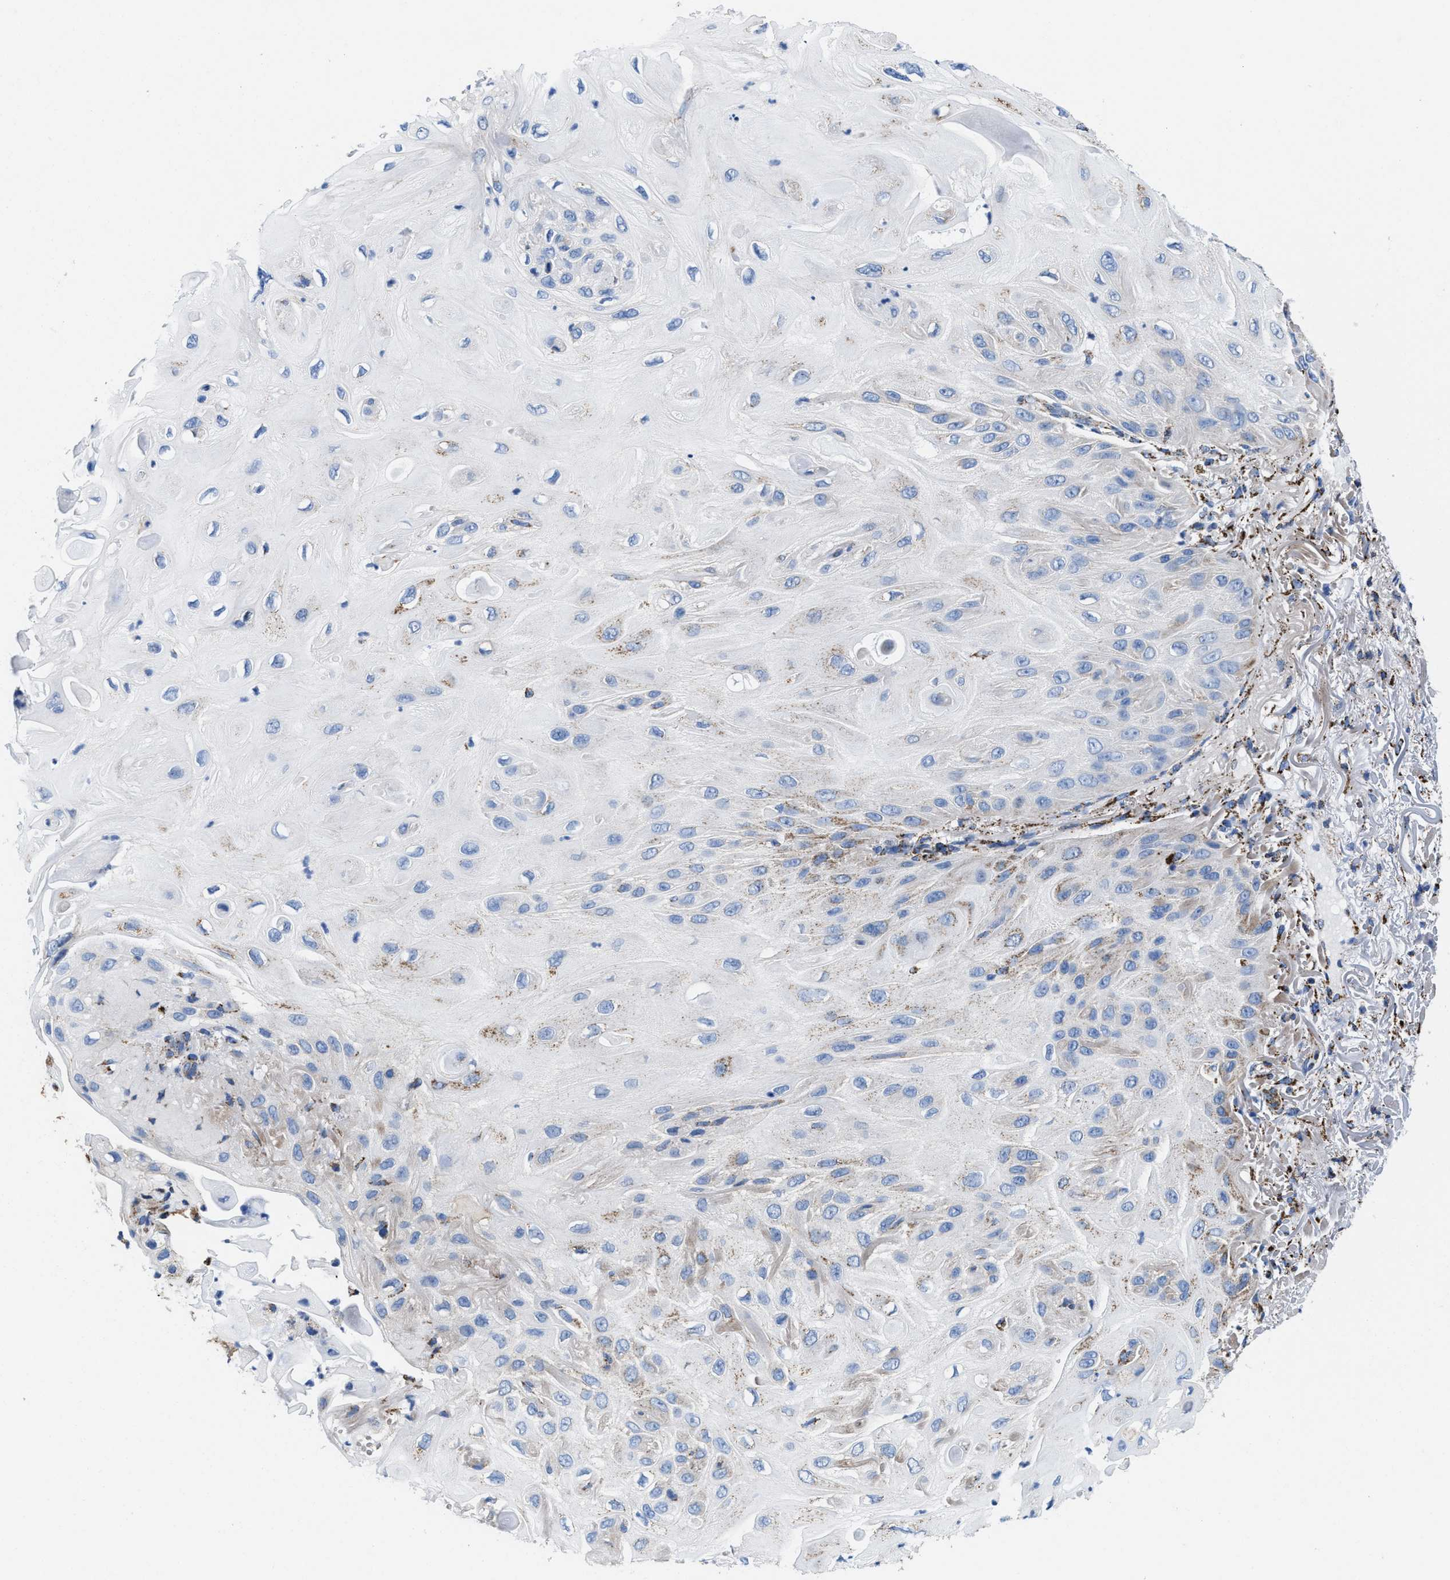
{"staining": {"intensity": "negative", "quantity": "none", "location": "none"}, "tissue": "skin cancer", "cell_type": "Tumor cells", "image_type": "cancer", "snomed": [{"axis": "morphology", "description": "Squamous cell carcinoma, NOS"}, {"axis": "topography", "description": "Skin"}], "caption": "Immunohistochemistry (IHC) photomicrograph of neoplastic tissue: human squamous cell carcinoma (skin) stained with DAB (3,3'-diaminobenzidine) displays no significant protein expression in tumor cells.", "gene": "ALDH1B1", "patient": {"sex": "female", "age": 77}}